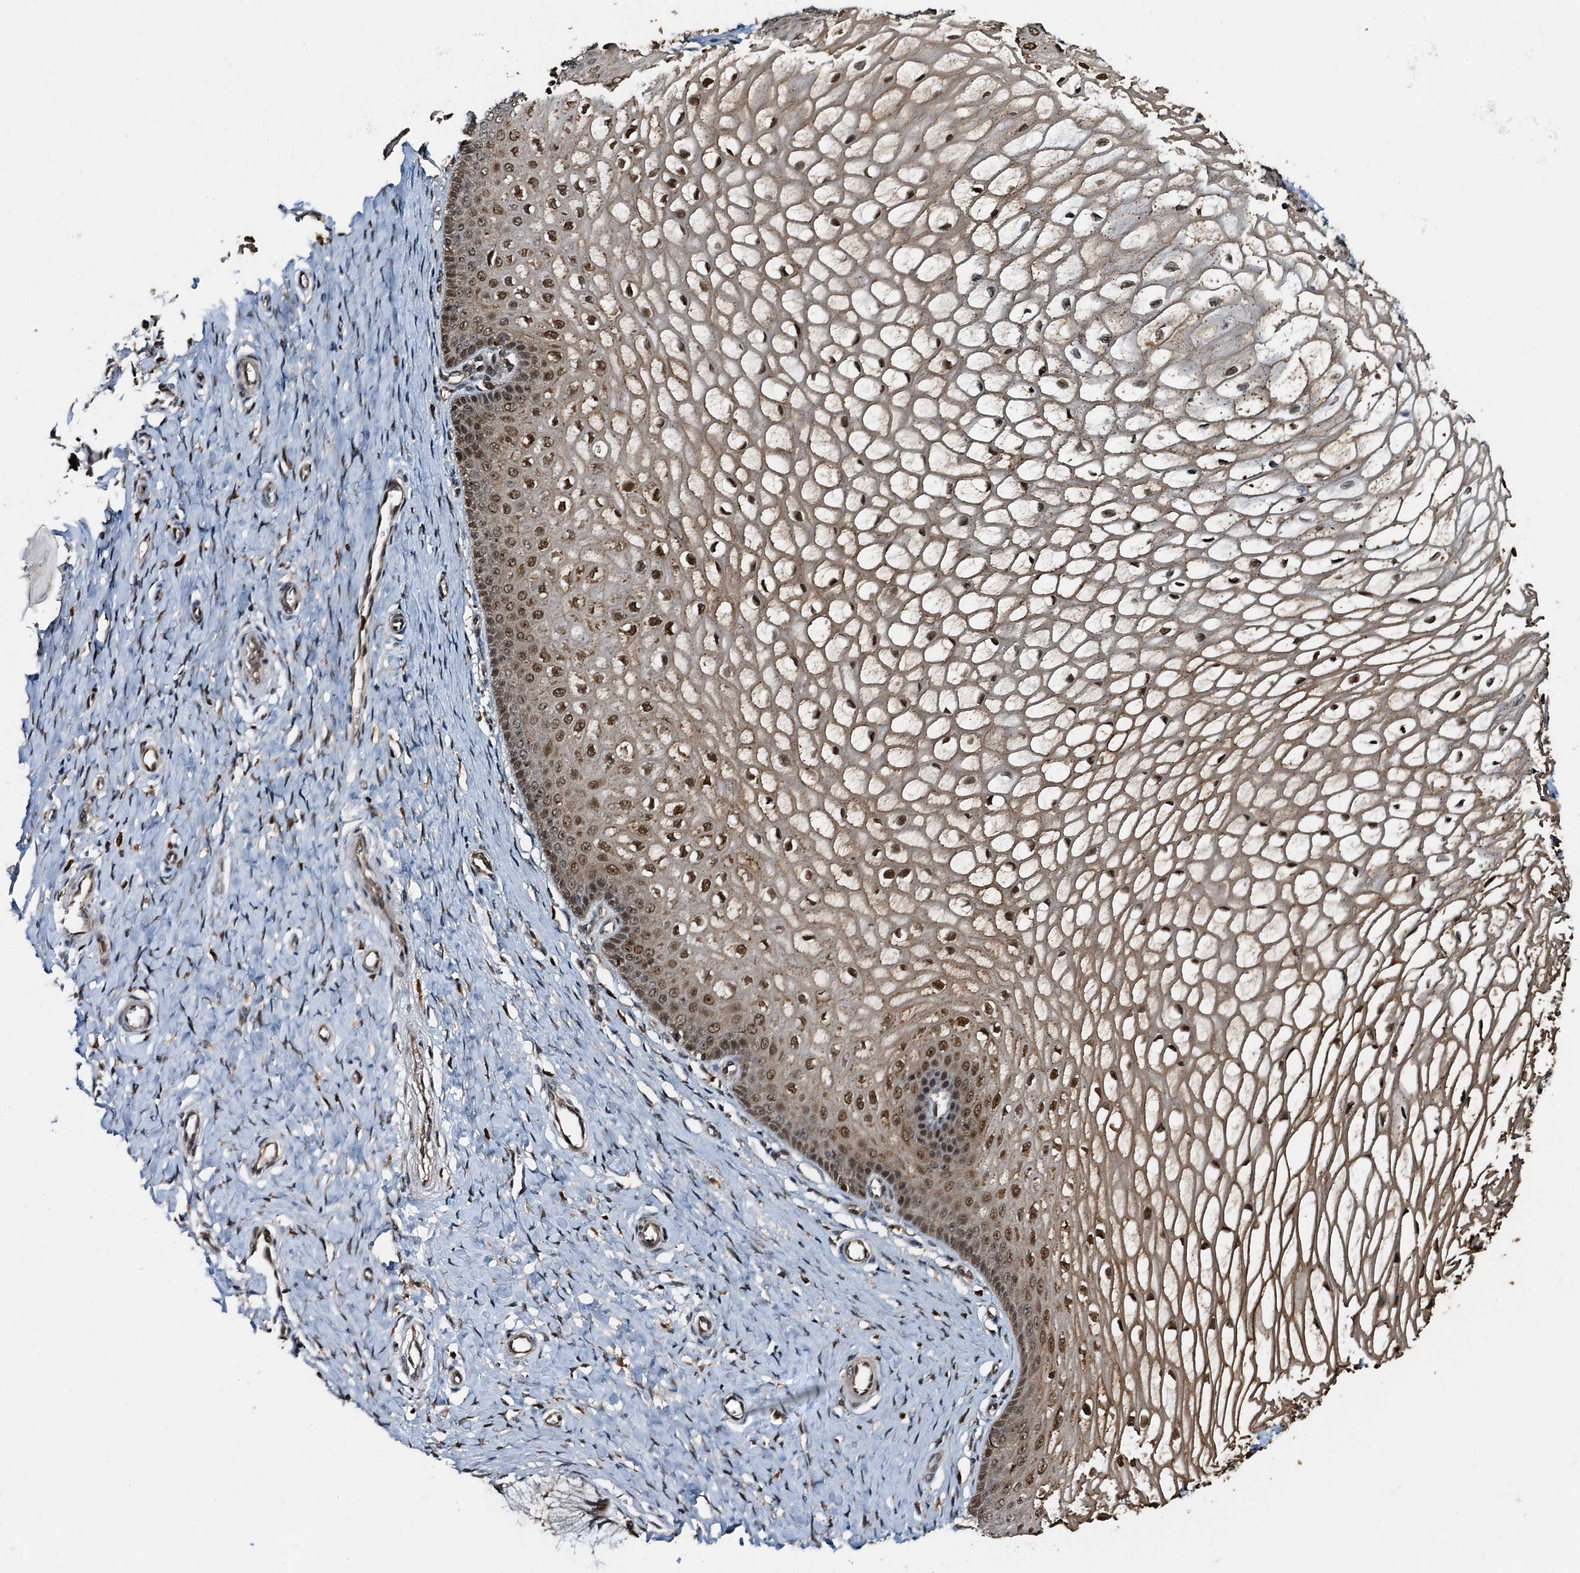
{"staining": {"intensity": "moderate", "quantity": ">75%", "location": "cytoplasmic/membranous,nuclear"}, "tissue": "cervix", "cell_type": "Glandular cells", "image_type": "normal", "snomed": [{"axis": "morphology", "description": "Normal tissue, NOS"}, {"axis": "topography", "description": "Cervix"}], "caption": "A medium amount of moderate cytoplasmic/membranous,nuclear staining is present in about >75% of glandular cells in benign cervix.", "gene": "ZNF609", "patient": {"sex": "female", "age": 55}}